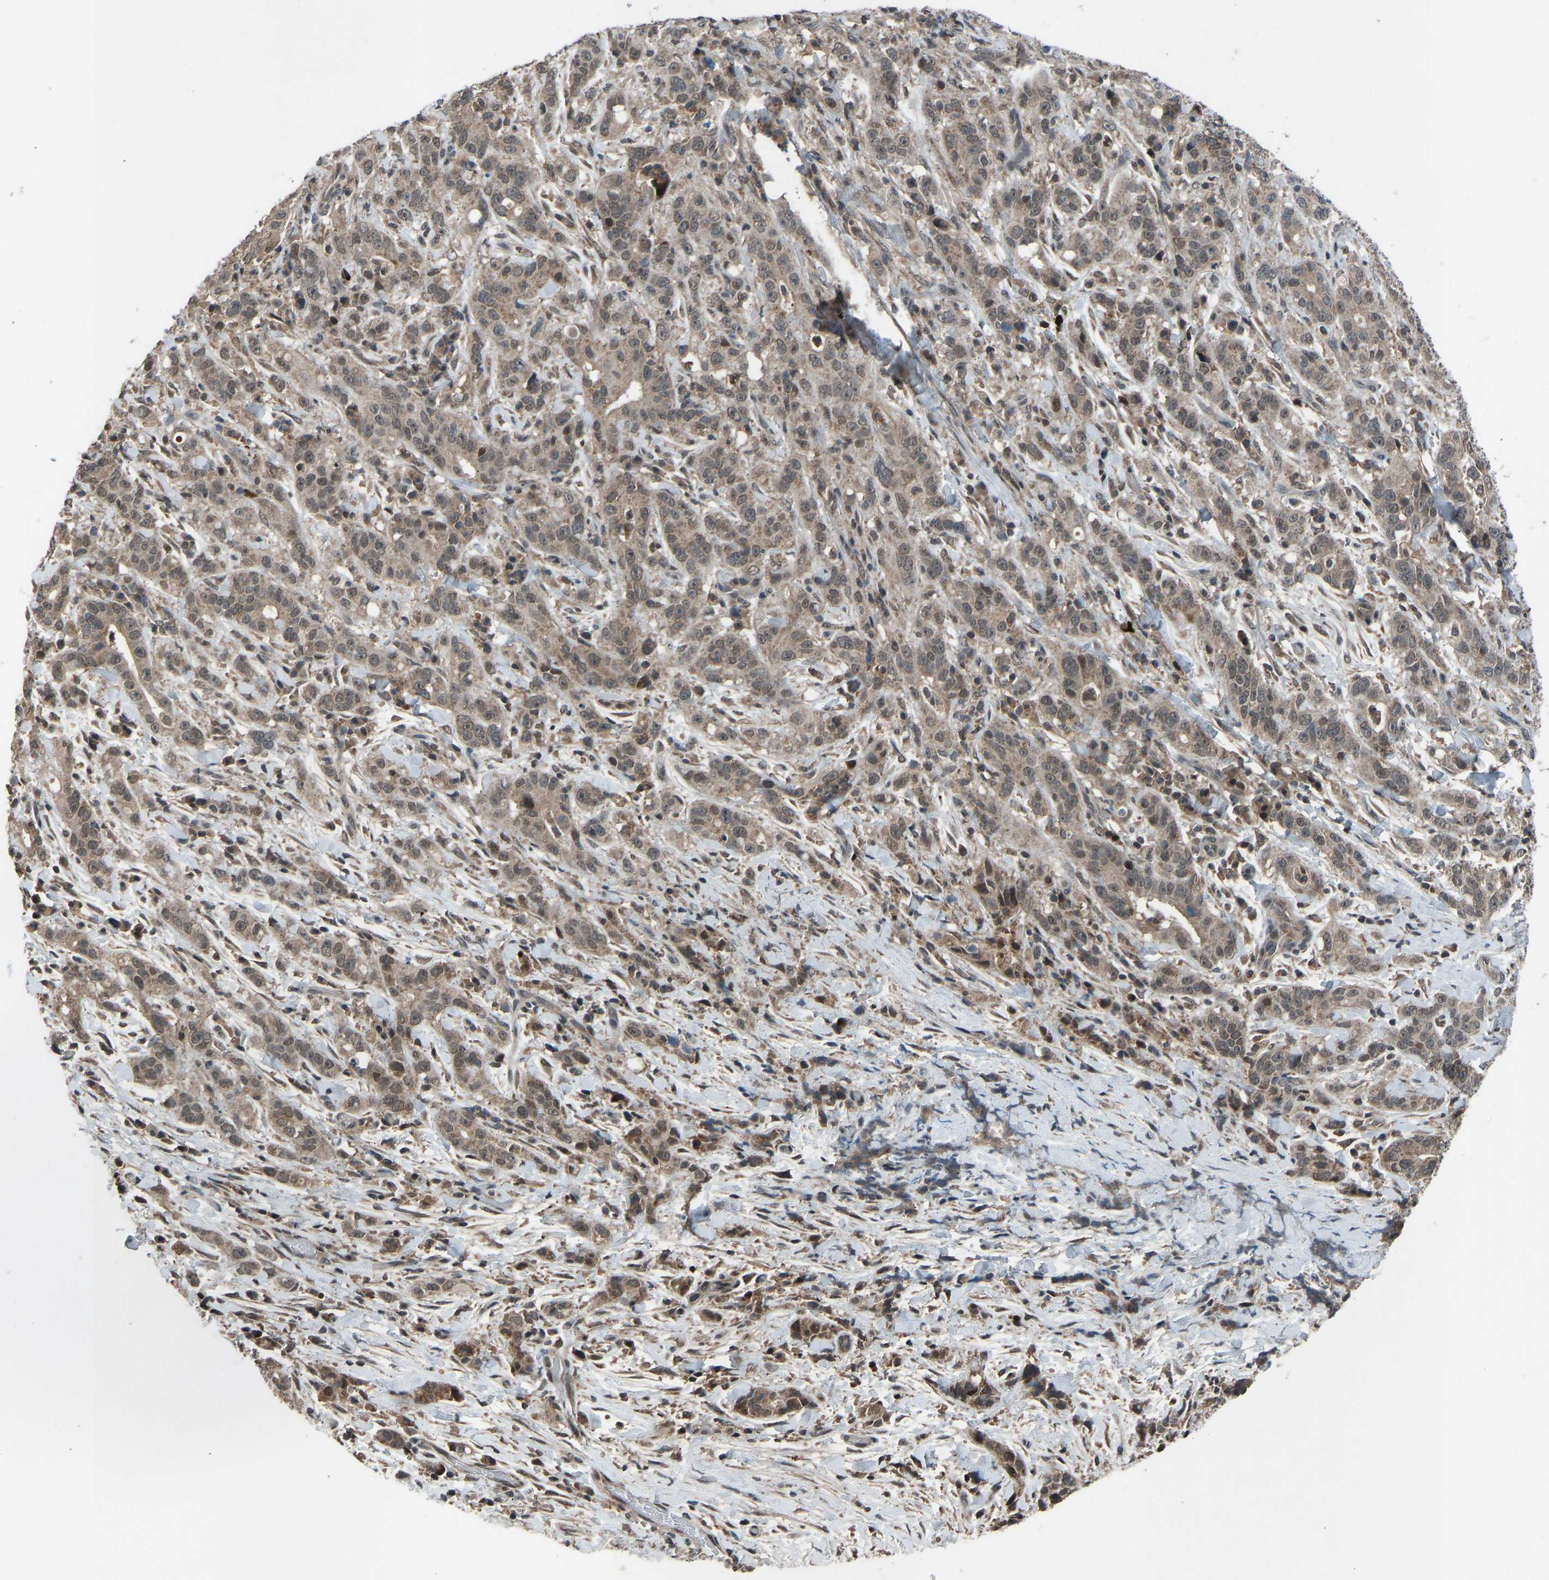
{"staining": {"intensity": "moderate", "quantity": ">75%", "location": "cytoplasmic/membranous"}, "tissue": "liver cancer", "cell_type": "Tumor cells", "image_type": "cancer", "snomed": [{"axis": "morphology", "description": "Cholangiocarcinoma"}, {"axis": "topography", "description": "Liver"}], "caption": "Tumor cells show medium levels of moderate cytoplasmic/membranous staining in about >75% of cells in cholangiocarcinoma (liver).", "gene": "SLC43A1", "patient": {"sex": "female", "age": 38}}